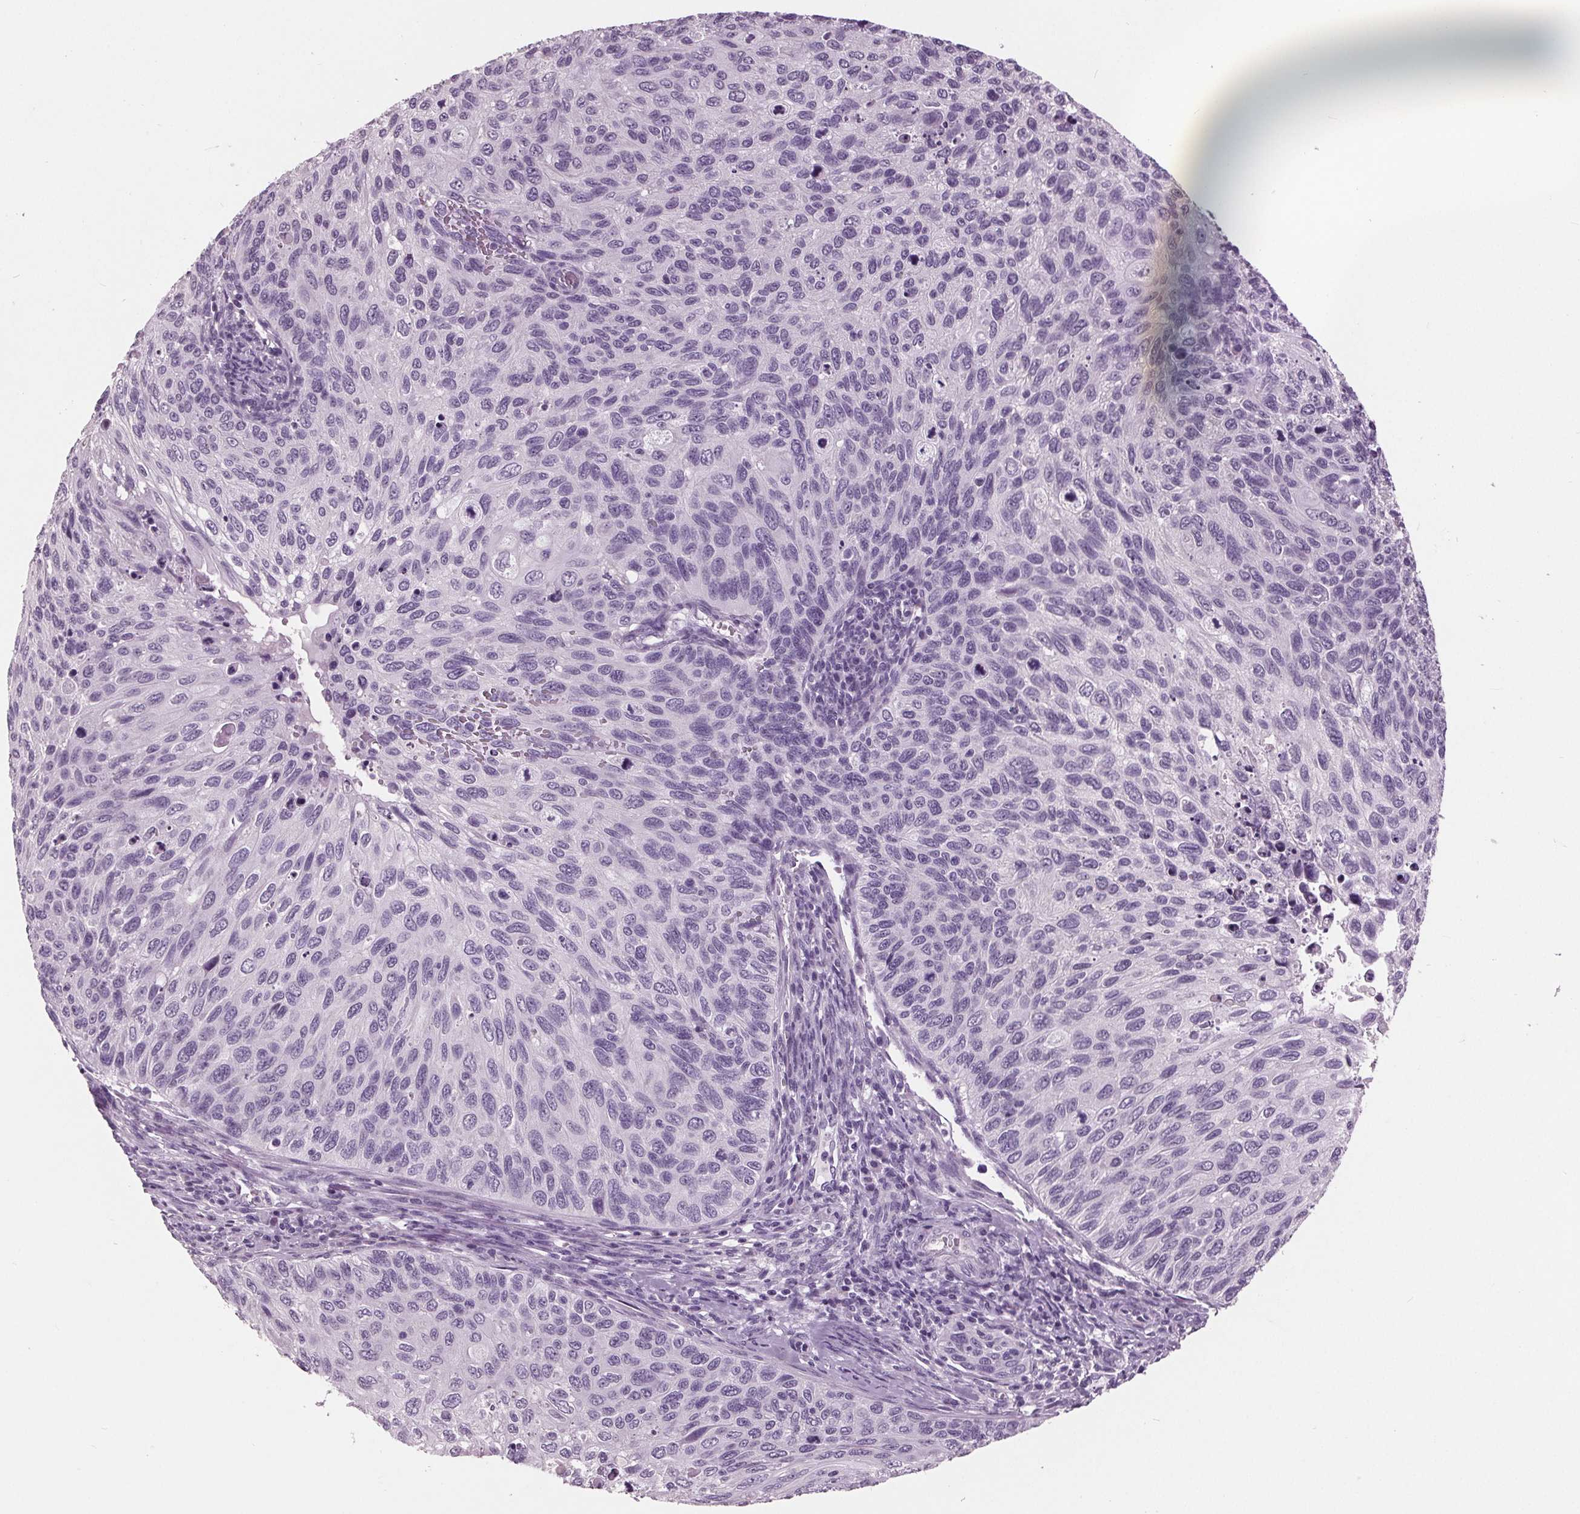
{"staining": {"intensity": "negative", "quantity": "none", "location": "none"}, "tissue": "cervical cancer", "cell_type": "Tumor cells", "image_type": "cancer", "snomed": [{"axis": "morphology", "description": "Squamous cell carcinoma, NOS"}, {"axis": "topography", "description": "Cervix"}], "caption": "Immunohistochemistry of human cervical squamous cell carcinoma demonstrates no positivity in tumor cells.", "gene": "AMBP", "patient": {"sex": "female", "age": 70}}